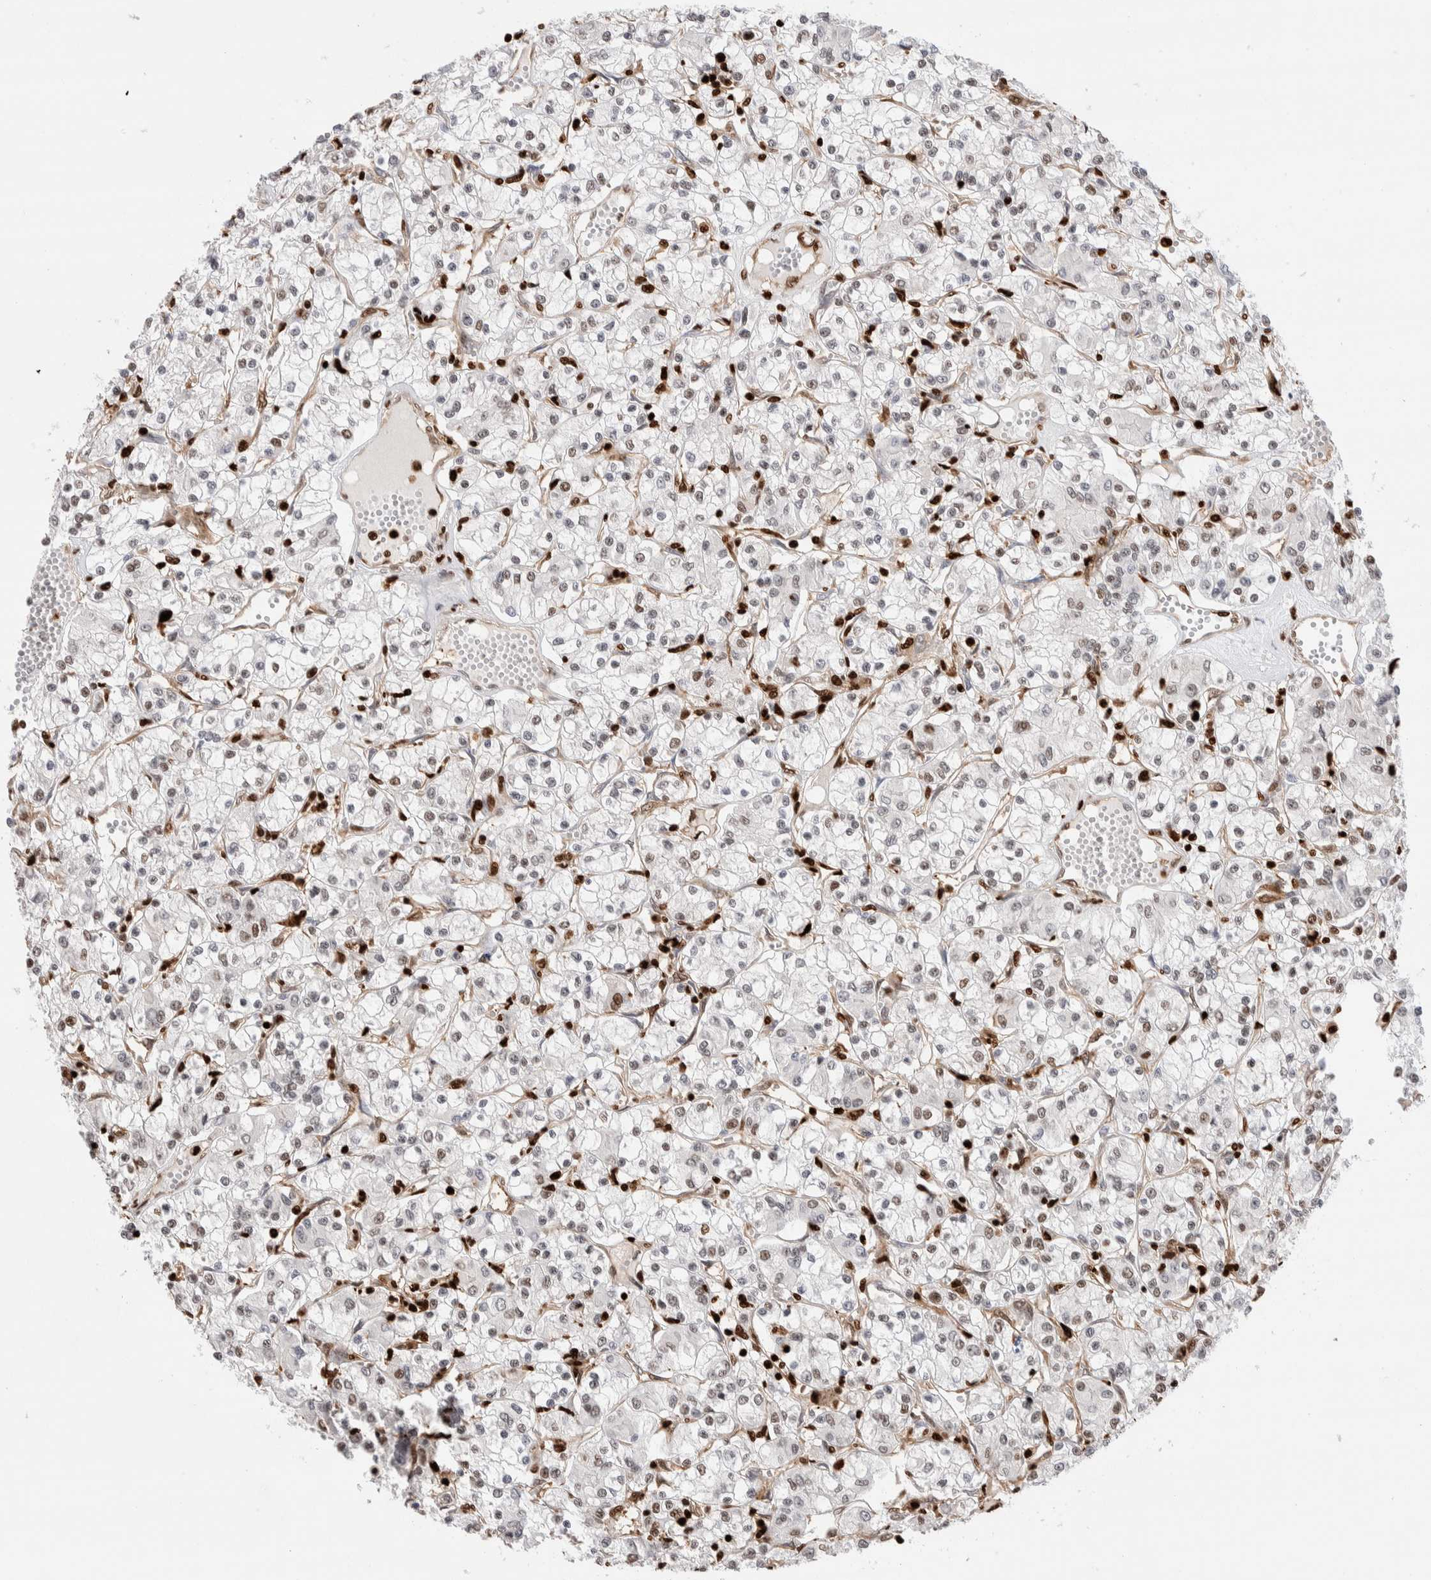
{"staining": {"intensity": "weak", "quantity": "25%-75%", "location": "nuclear"}, "tissue": "renal cancer", "cell_type": "Tumor cells", "image_type": "cancer", "snomed": [{"axis": "morphology", "description": "Adenocarcinoma, NOS"}, {"axis": "topography", "description": "Kidney"}], "caption": "The immunohistochemical stain labels weak nuclear expression in tumor cells of renal cancer (adenocarcinoma) tissue. (DAB IHC, brown staining for protein, blue staining for nuclei).", "gene": "RNASEK-C17orf49", "patient": {"sex": "female", "age": 59}}